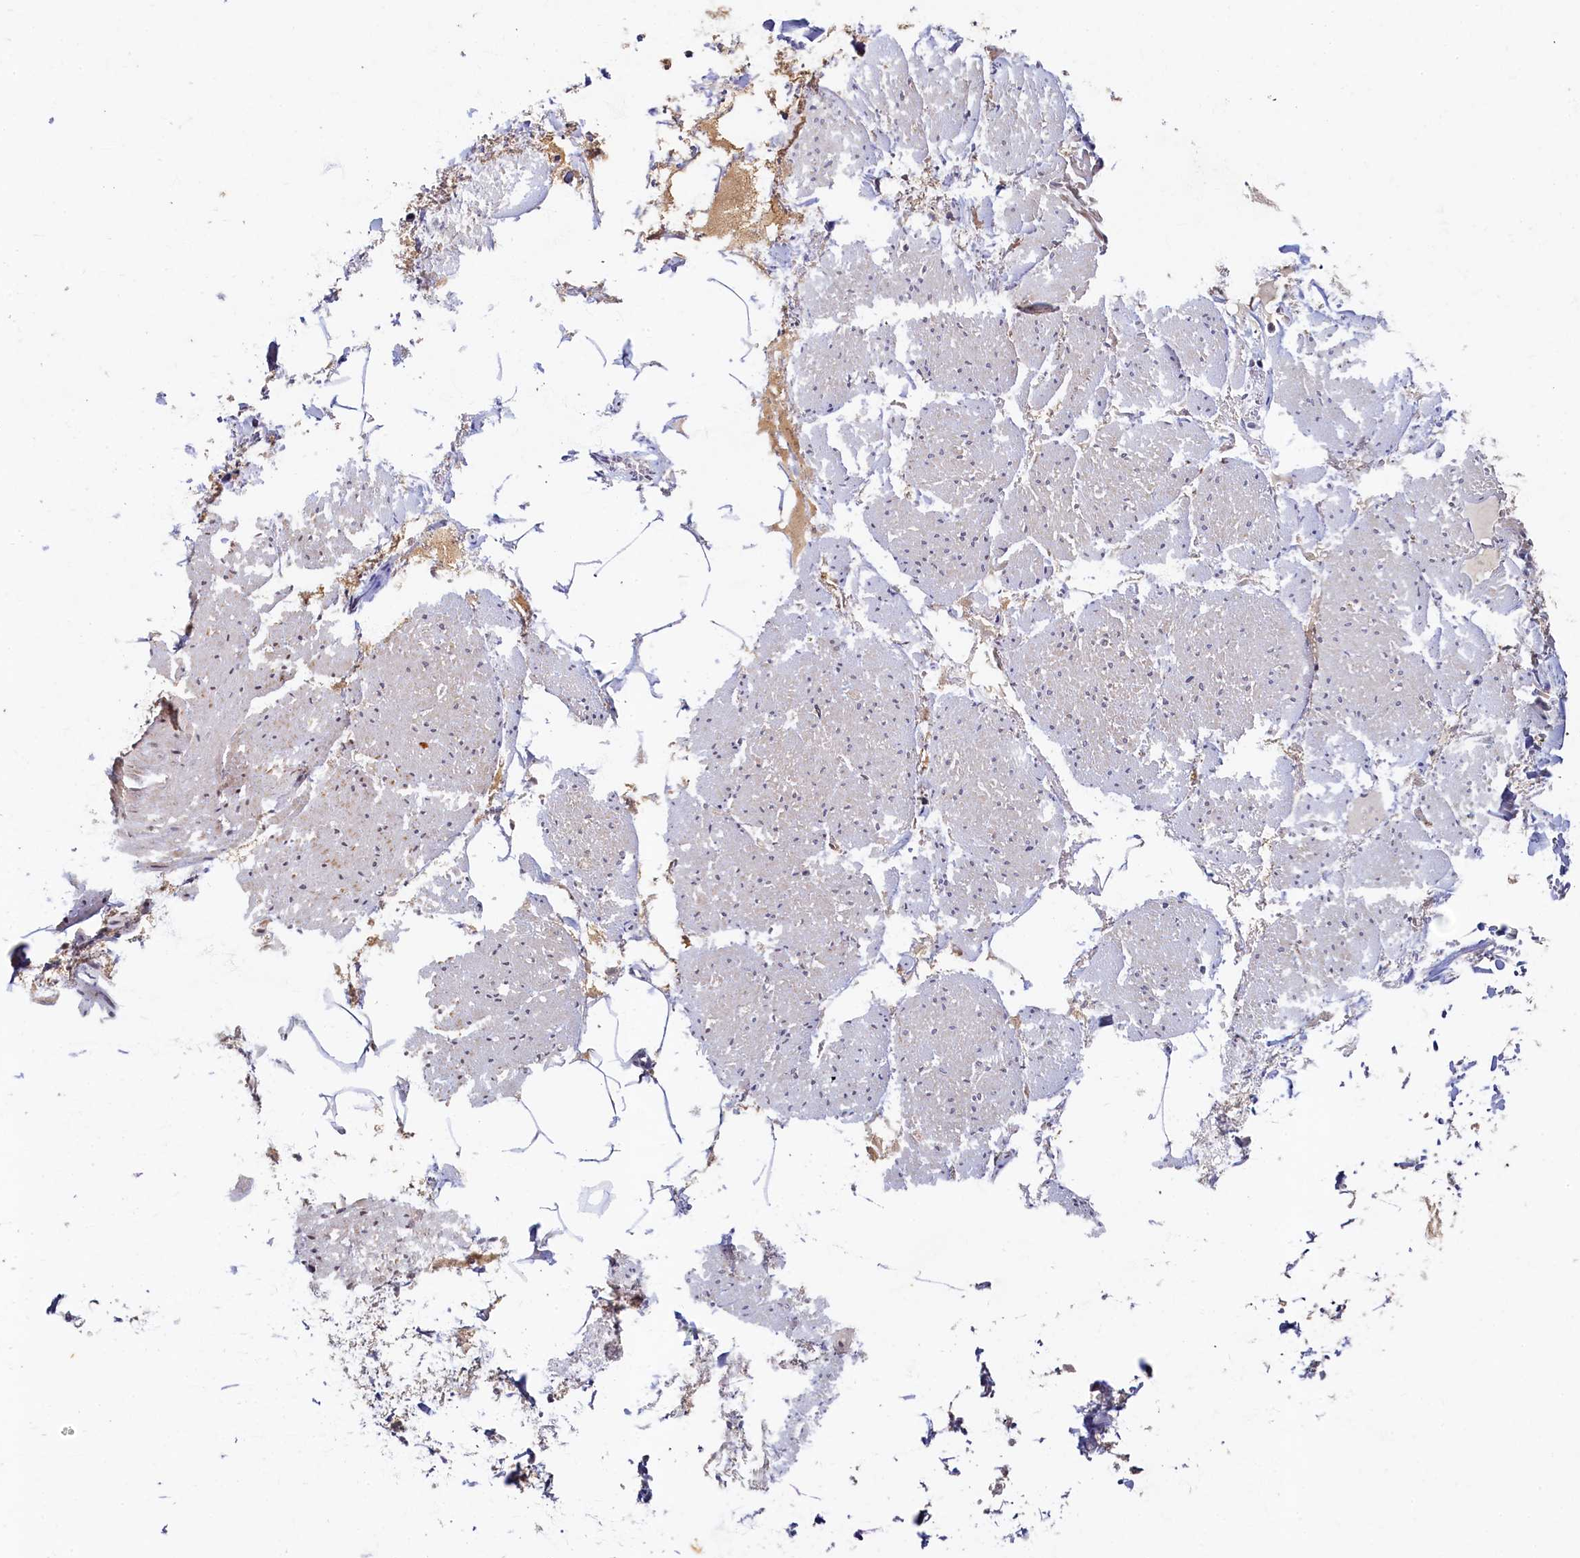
{"staining": {"intensity": "negative", "quantity": "none", "location": "none"}, "tissue": "adipose tissue", "cell_type": "Adipocytes", "image_type": "normal", "snomed": [{"axis": "morphology", "description": "Normal tissue, NOS"}, {"axis": "morphology", "description": "Adenocarcinoma, Low grade"}, {"axis": "topography", "description": "Prostate"}, {"axis": "topography", "description": "Peripheral nerve tissue"}], "caption": "The immunohistochemistry (IHC) image has no significant staining in adipocytes of adipose tissue. (DAB (3,3'-diaminobenzidine) immunohistochemistry, high magnification).", "gene": "CKAP2L", "patient": {"sex": "male", "age": 63}}